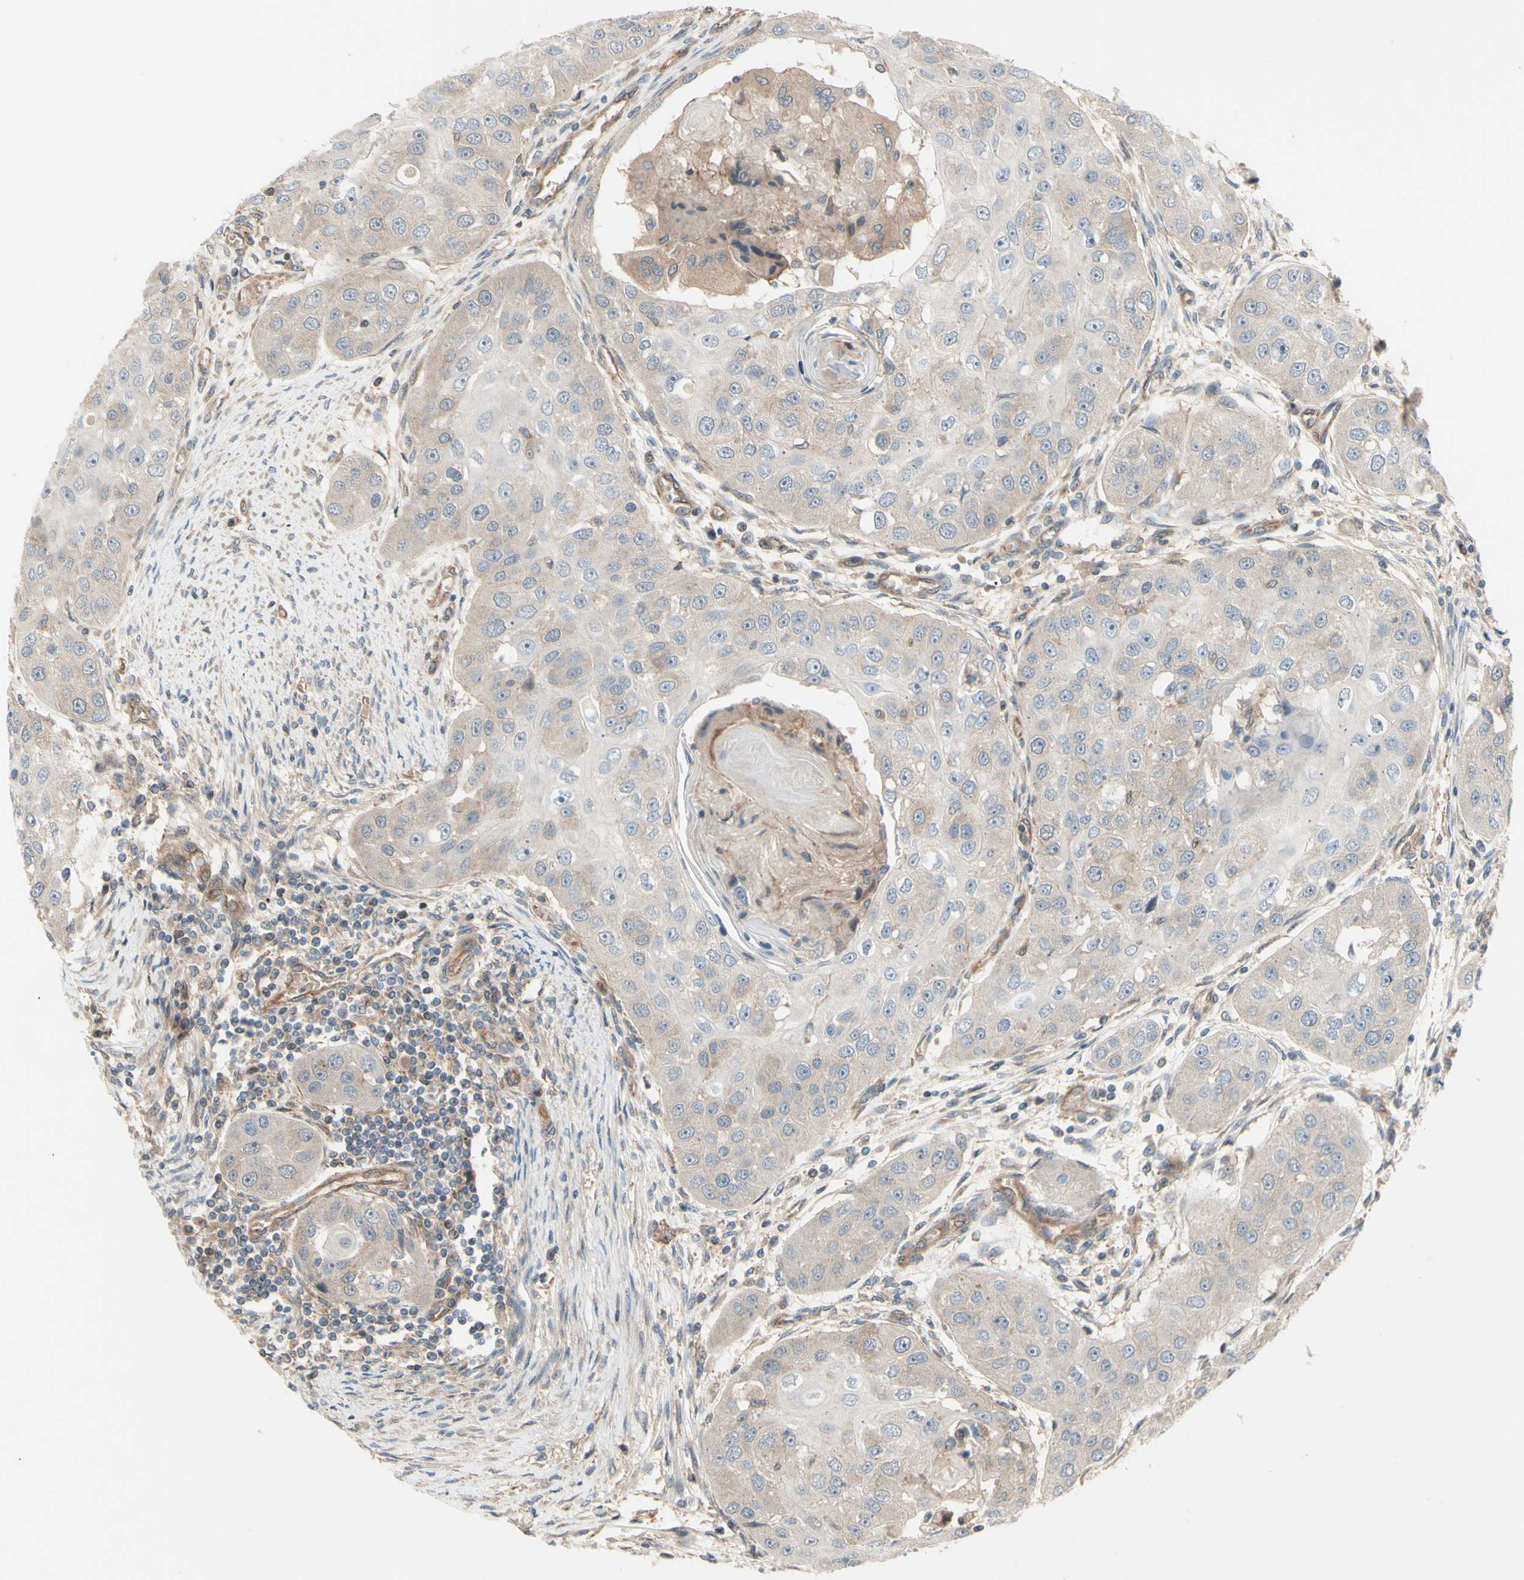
{"staining": {"intensity": "weak", "quantity": "25%-75%", "location": "cytoplasmic/membranous"}, "tissue": "head and neck cancer", "cell_type": "Tumor cells", "image_type": "cancer", "snomed": [{"axis": "morphology", "description": "Normal tissue, NOS"}, {"axis": "morphology", "description": "Squamous cell carcinoma, NOS"}, {"axis": "topography", "description": "Skeletal muscle"}, {"axis": "topography", "description": "Head-Neck"}], "caption": "Human head and neck cancer stained with a protein marker demonstrates weak staining in tumor cells.", "gene": "DYNLRB1", "patient": {"sex": "male", "age": 51}}